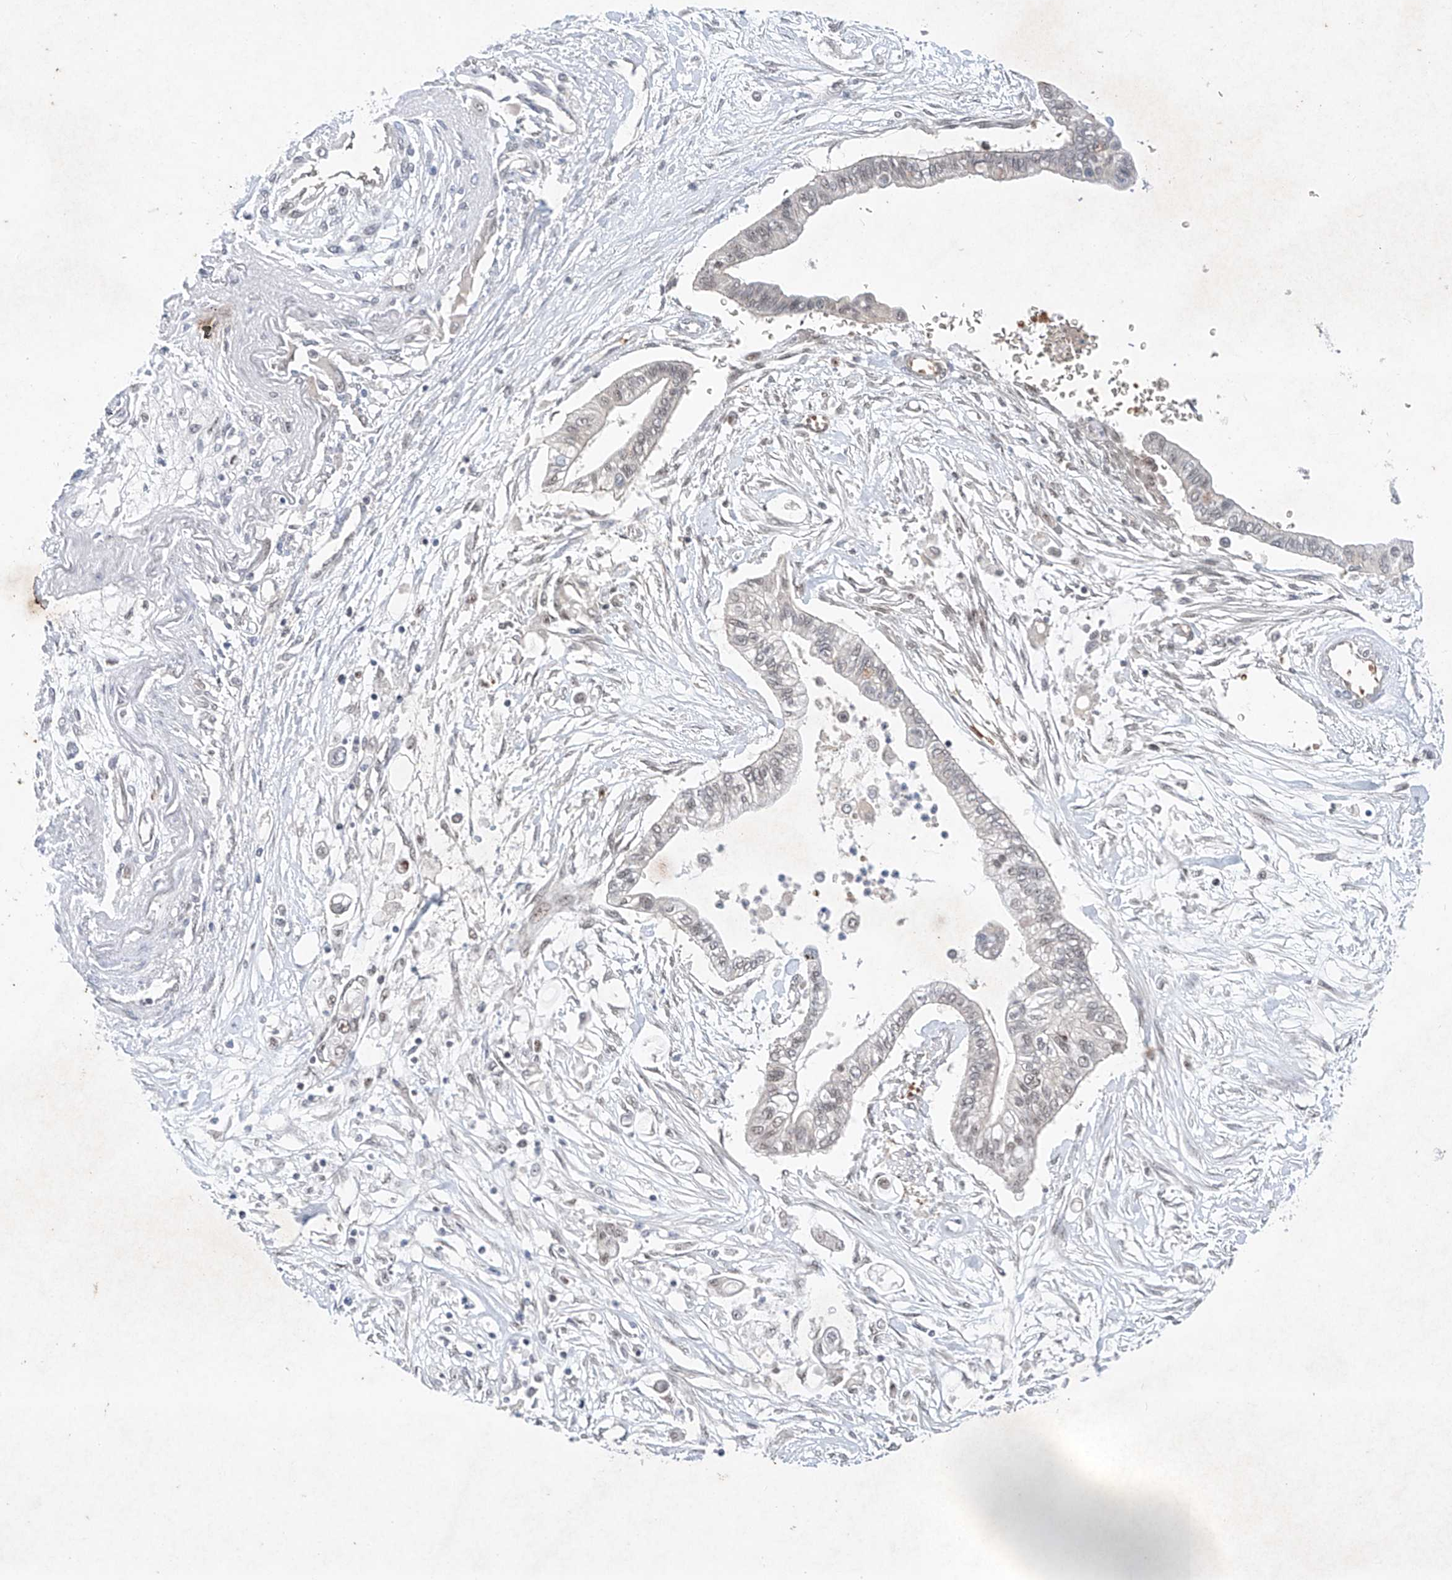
{"staining": {"intensity": "negative", "quantity": "none", "location": "none"}, "tissue": "pancreatic cancer", "cell_type": "Tumor cells", "image_type": "cancer", "snomed": [{"axis": "morphology", "description": "Adenocarcinoma, NOS"}, {"axis": "topography", "description": "Pancreas"}], "caption": "A histopathology image of adenocarcinoma (pancreatic) stained for a protein shows no brown staining in tumor cells. (DAB (3,3'-diaminobenzidine) immunohistochemistry (IHC) visualized using brightfield microscopy, high magnification).", "gene": "FASTK", "patient": {"sex": "female", "age": 77}}